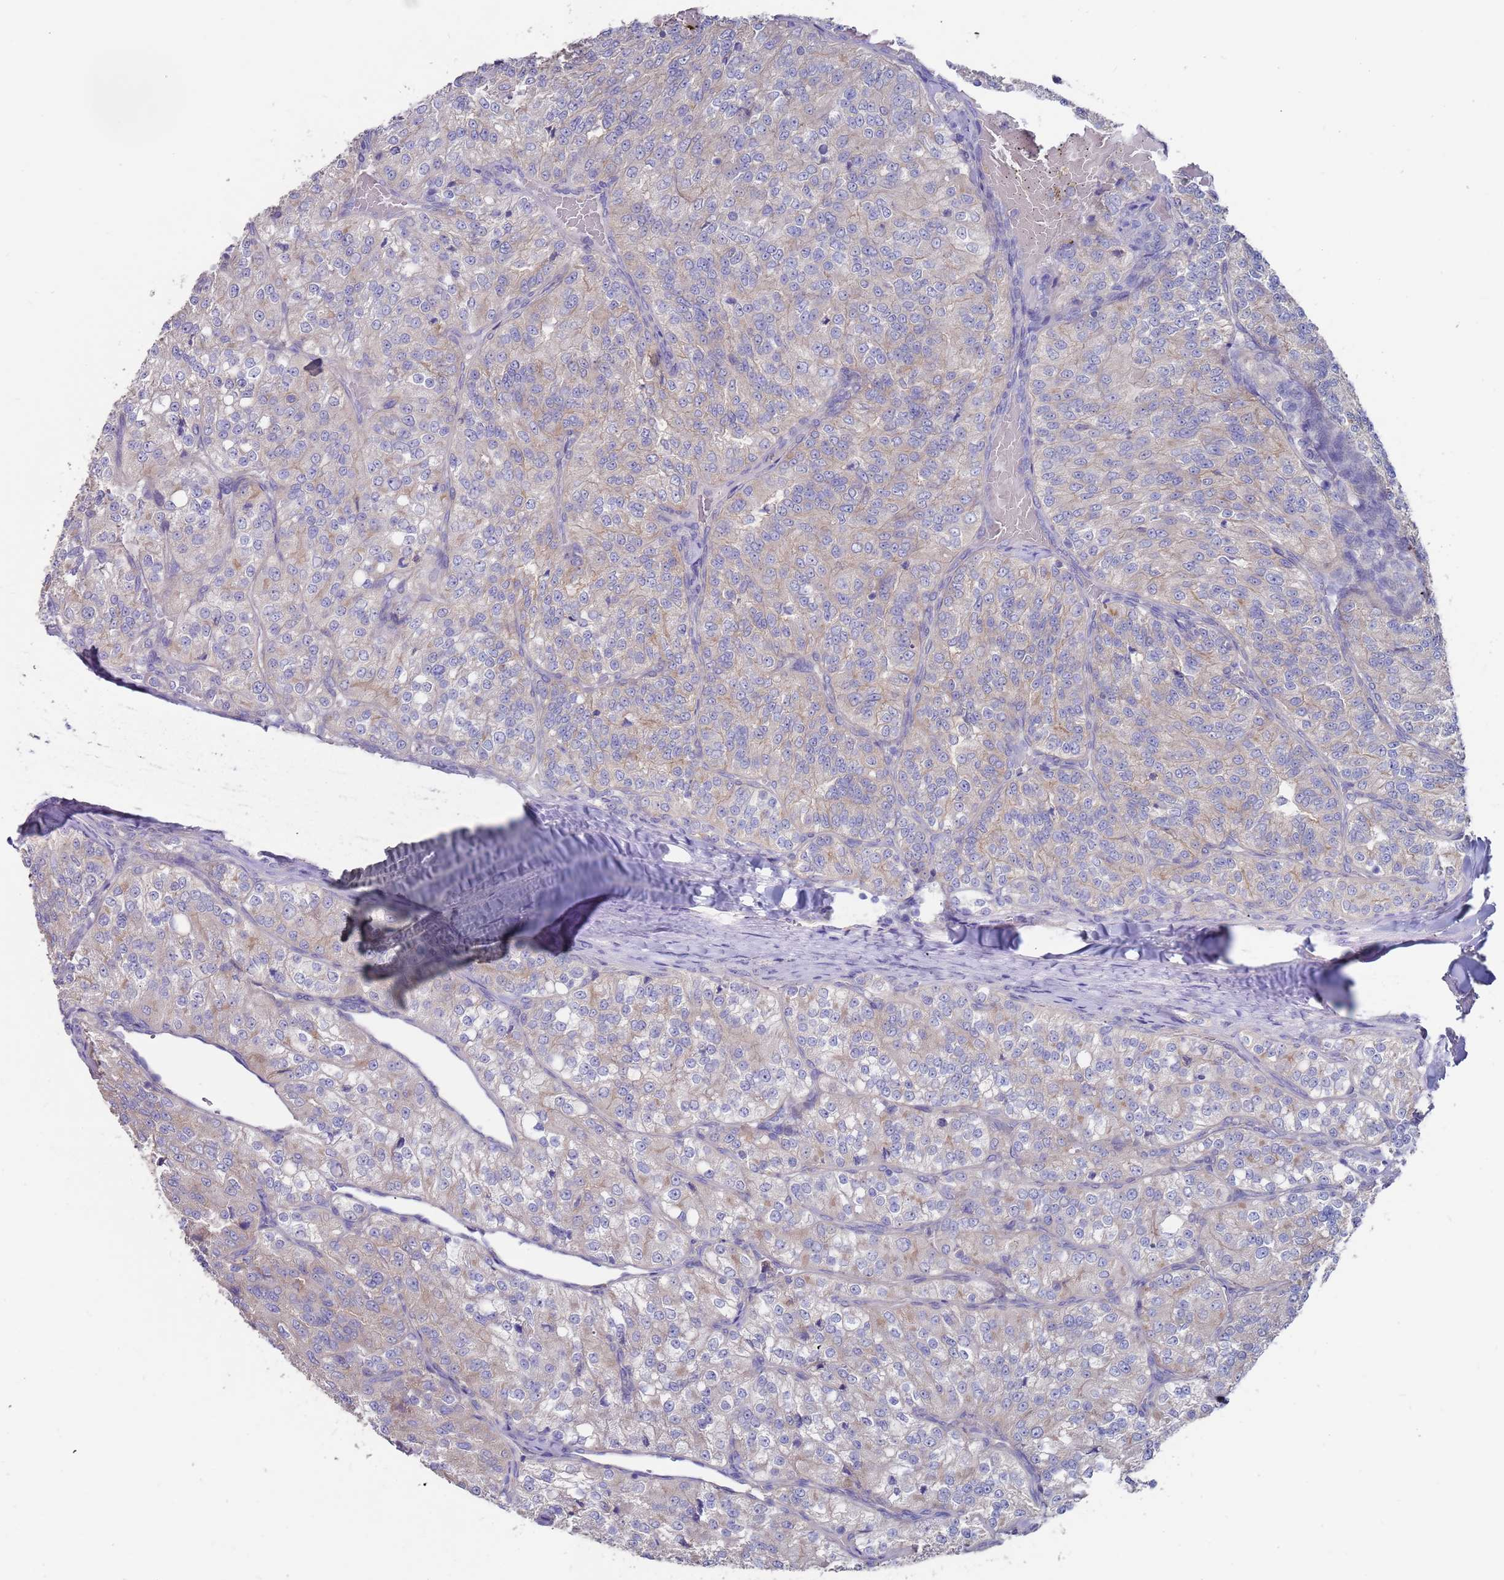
{"staining": {"intensity": "negative", "quantity": "none", "location": "none"}, "tissue": "renal cancer", "cell_type": "Tumor cells", "image_type": "cancer", "snomed": [{"axis": "morphology", "description": "Adenocarcinoma, NOS"}, {"axis": "topography", "description": "Kidney"}], "caption": "An IHC histopathology image of renal adenocarcinoma is shown. There is no staining in tumor cells of renal adenocarcinoma. Nuclei are stained in blue.", "gene": "KRTCAP3", "patient": {"sex": "female", "age": 63}}